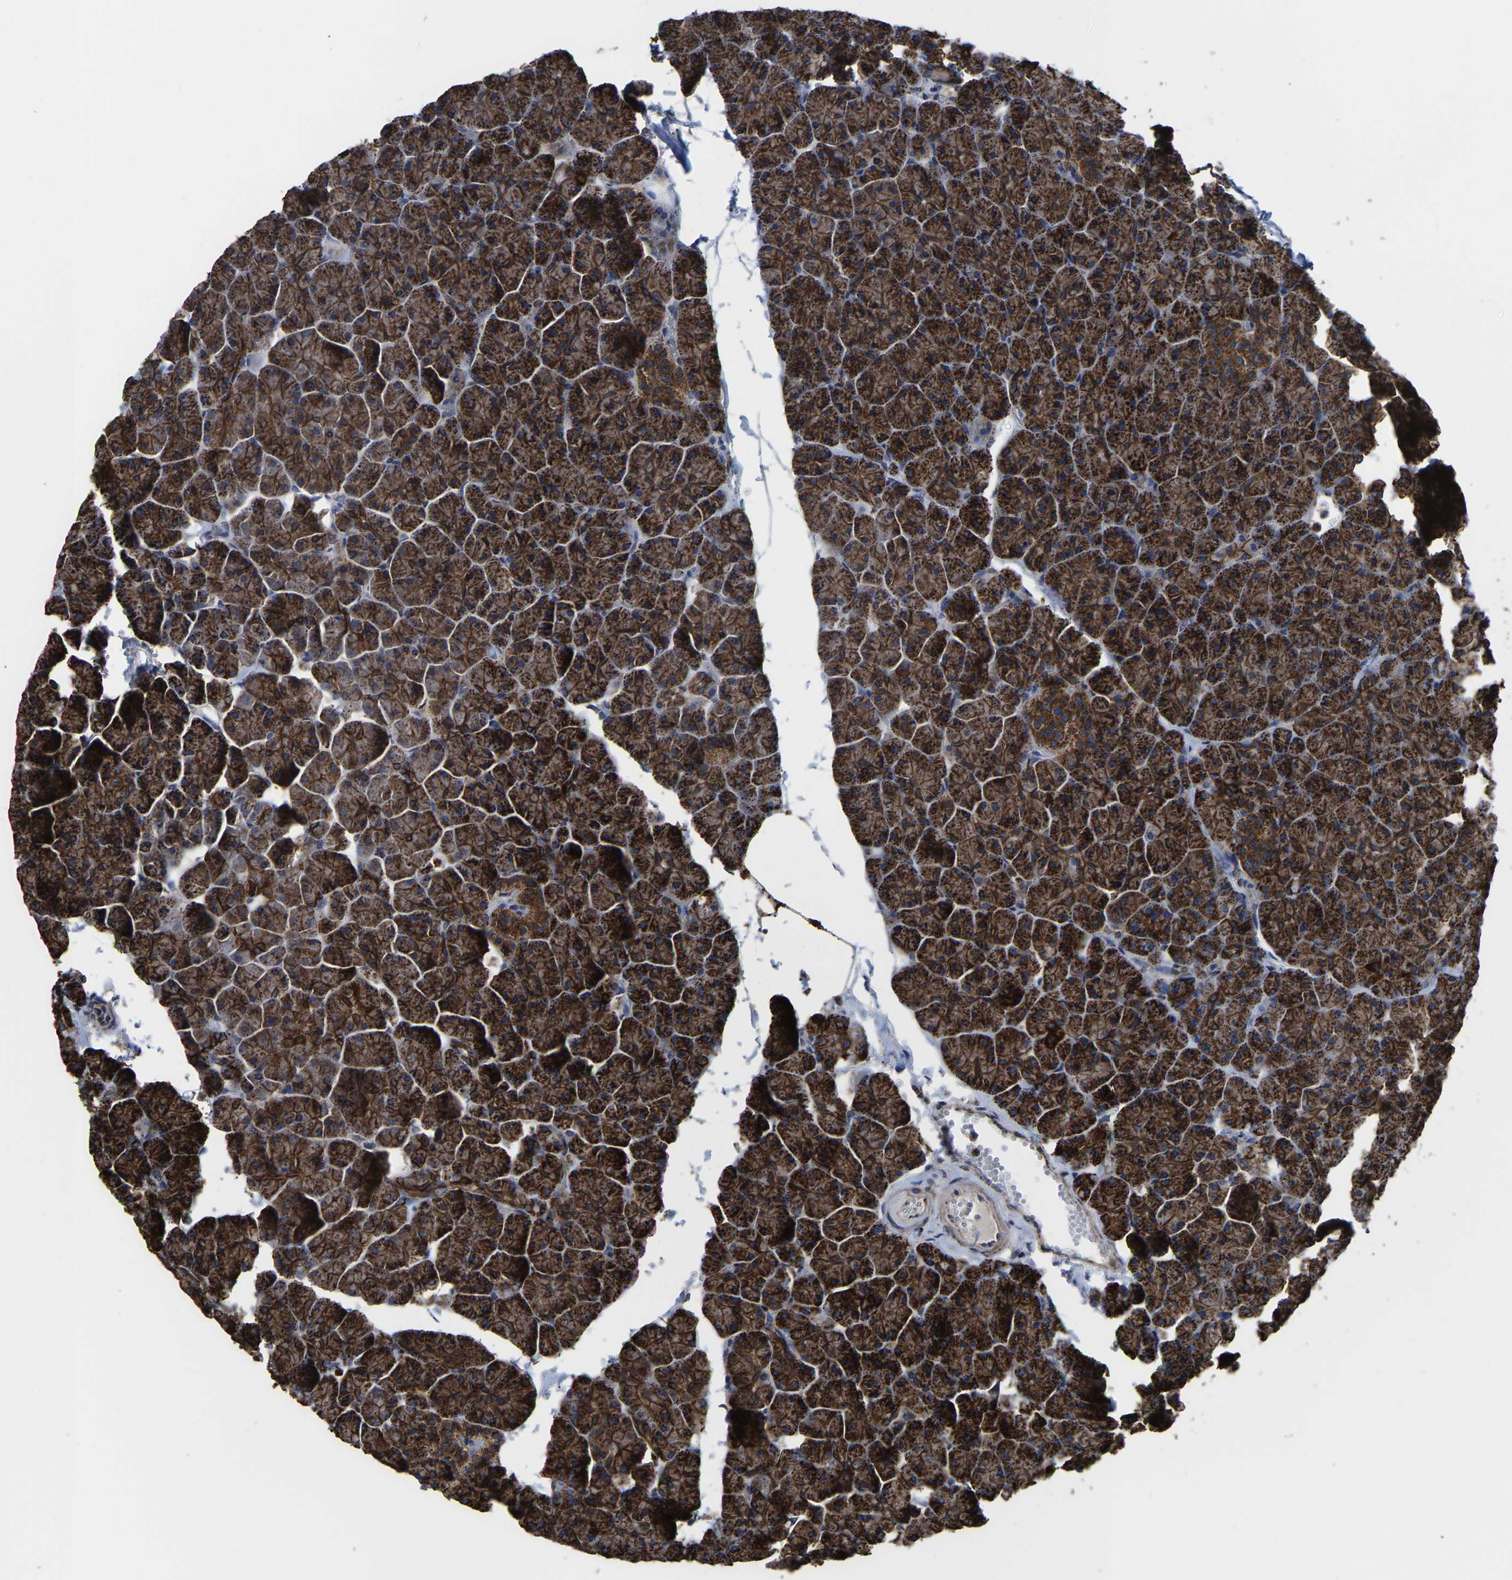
{"staining": {"intensity": "strong", "quantity": ">75%", "location": "cytoplasmic/membranous"}, "tissue": "pancreas", "cell_type": "Exocrine glandular cells", "image_type": "normal", "snomed": [{"axis": "morphology", "description": "Normal tissue, NOS"}, {"axis": "topography", "description": "Pancreas"}], "caption": "High-magnification brightfield microscopy of unremarkable pancreas stained with DAB (brown) and counterstained with hematoxylin (blue). exocrine glandular cells exhibit strong cytoplasmic/membranous staining is seen in about>75% of cells. (DAB (3,3'-diaminobenzidine) IHC, brown staining for protein, blue staining for nuclei).", "gene": "ETFA", "patient": {"sex": "male", "age": 35}}